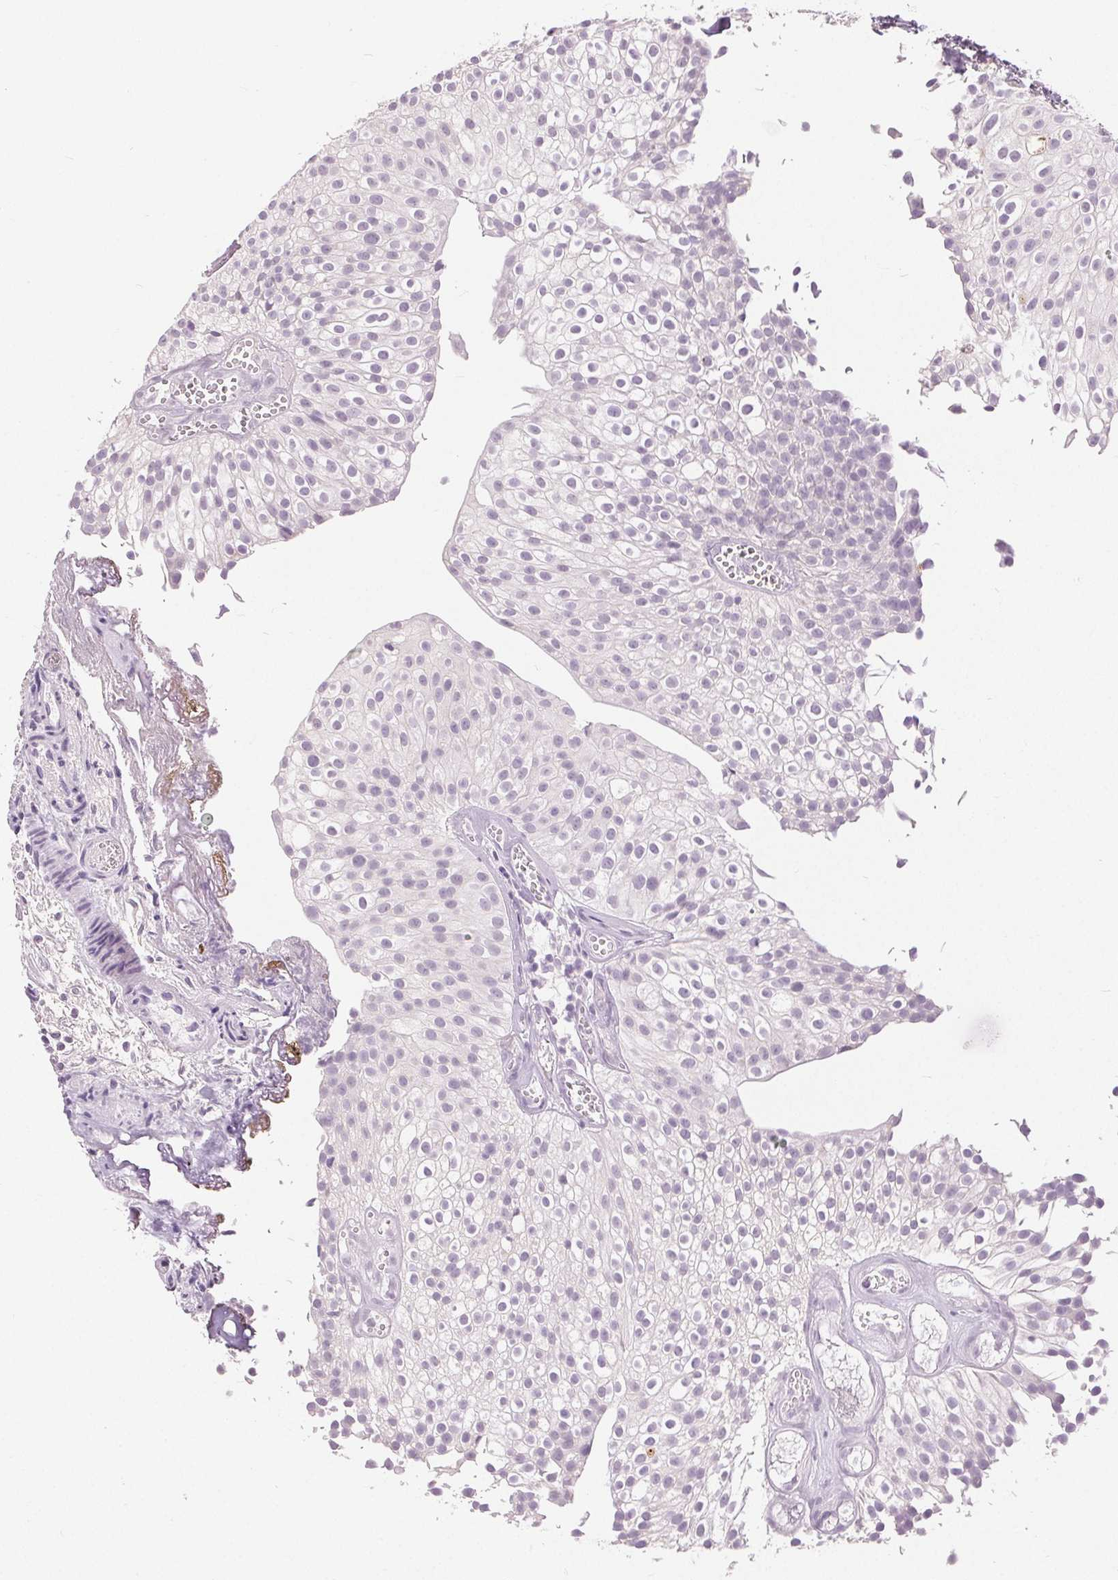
{"staining": {"intensity": "negative", "quantity": "none", "location": "none"}, "tissue": "urothelial cancer", "cell_type": "Tumor cells", "image_type": "cancer", "snomed": [{"axis": "morphology", "description": "Urothelial carcinoma, Low grade"}, {"axis": "topography", "description": "Urinary bladder"}], "caption": "Human urothelial carcinoma (low-grade) stained for a protein using IHC demonstrates no positivity in tumor cells.", "gene": "DSG3", "patient": {"sex": "male", "age": 70}}